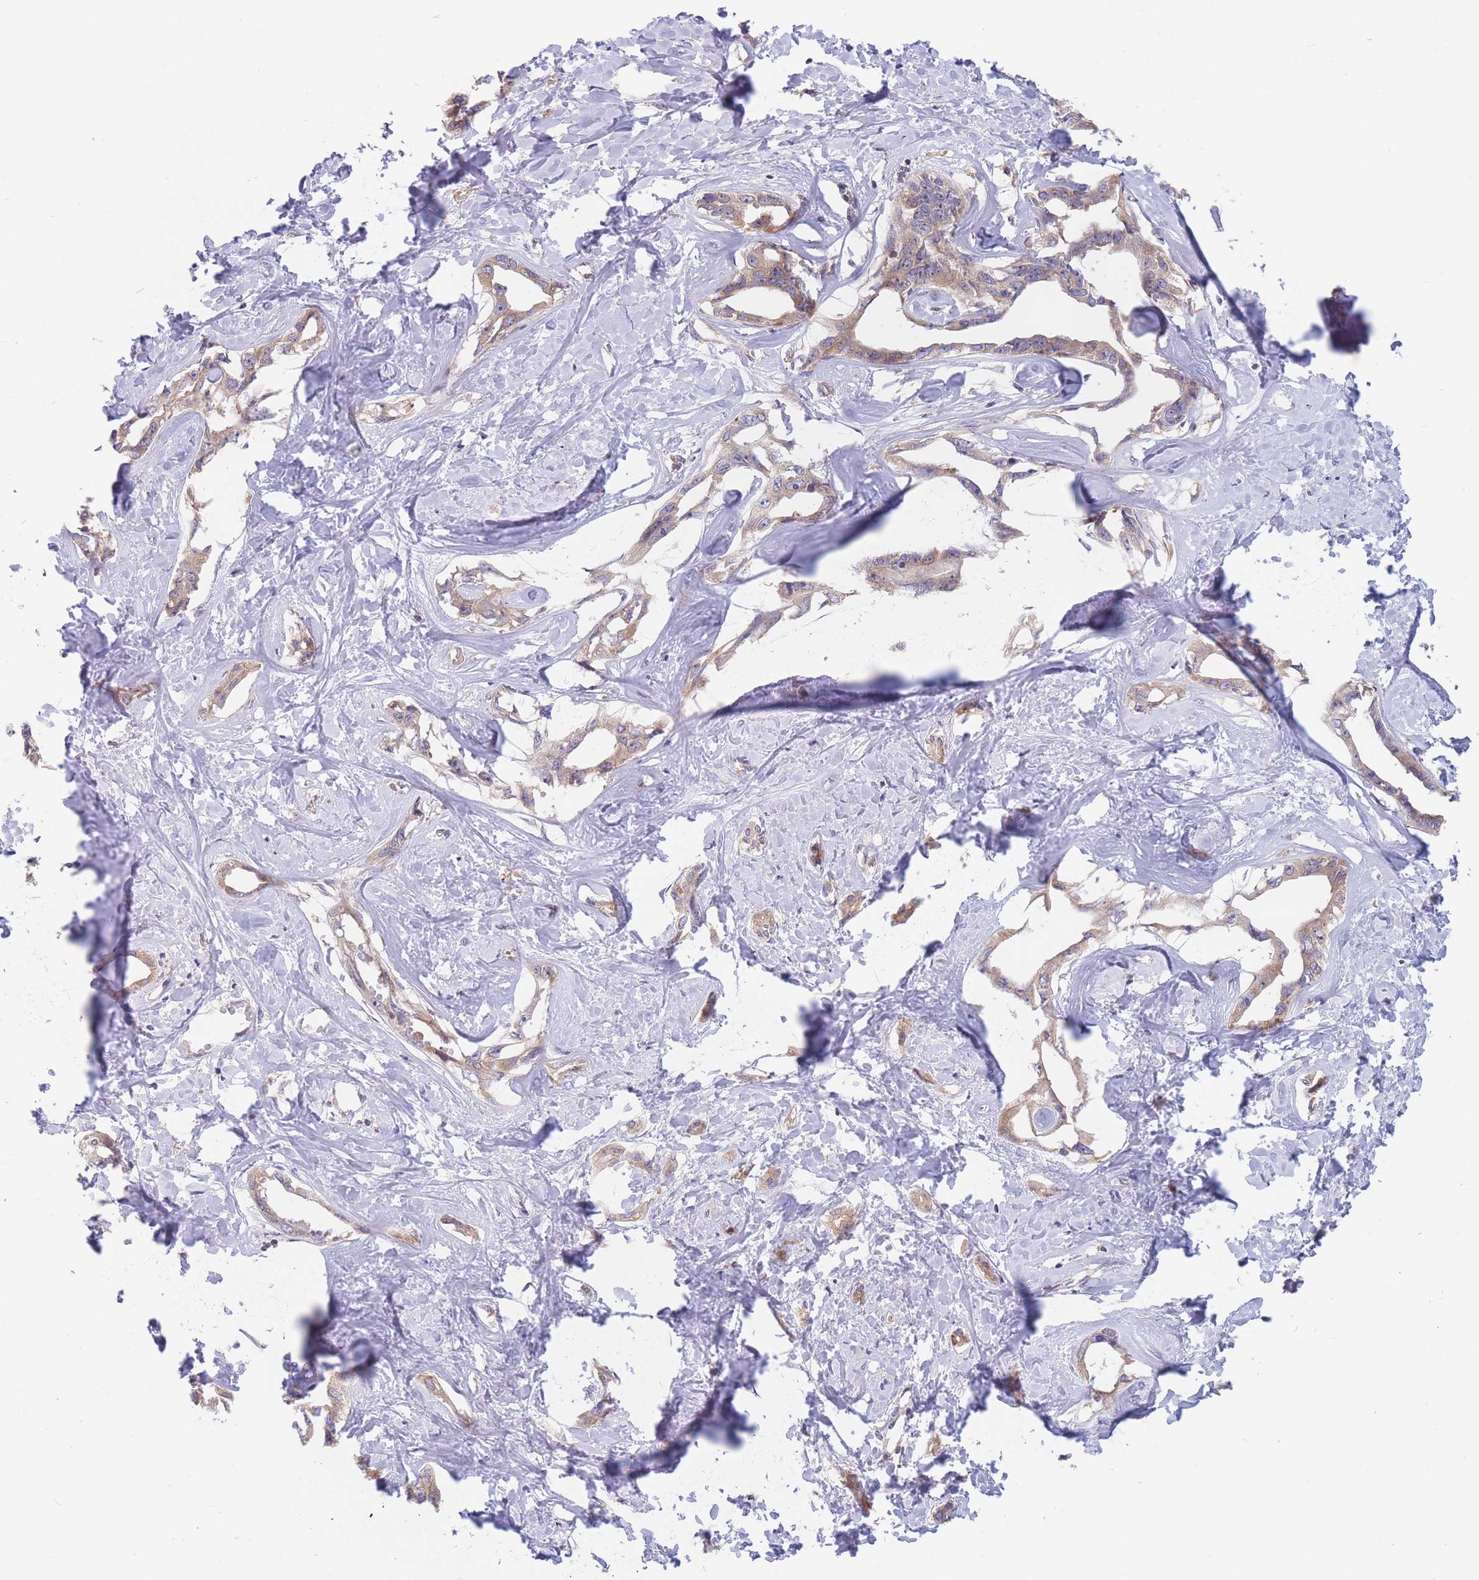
{"staining": {"intensity": "moderate", "quantity": ">75%", "location": "cytoplasmic/membranous"}, "tissue": "liver cancer", "cell_type": "Tumor cells", "image_type": "cancer", "snomed": [{"axis": "morphology", "description": "Cholangiocarcinoma"}, {"axis": "topography", "description": "Liver"}], "caption": "Immunohistochemical staining of cholangiocarcinoma (liver) shows moderate cytoplasmic/membranous protein positivity in about >75% of tumor cells.", "gene": "TMEM131L", "patient": {"sex": "male", "age": 59}}